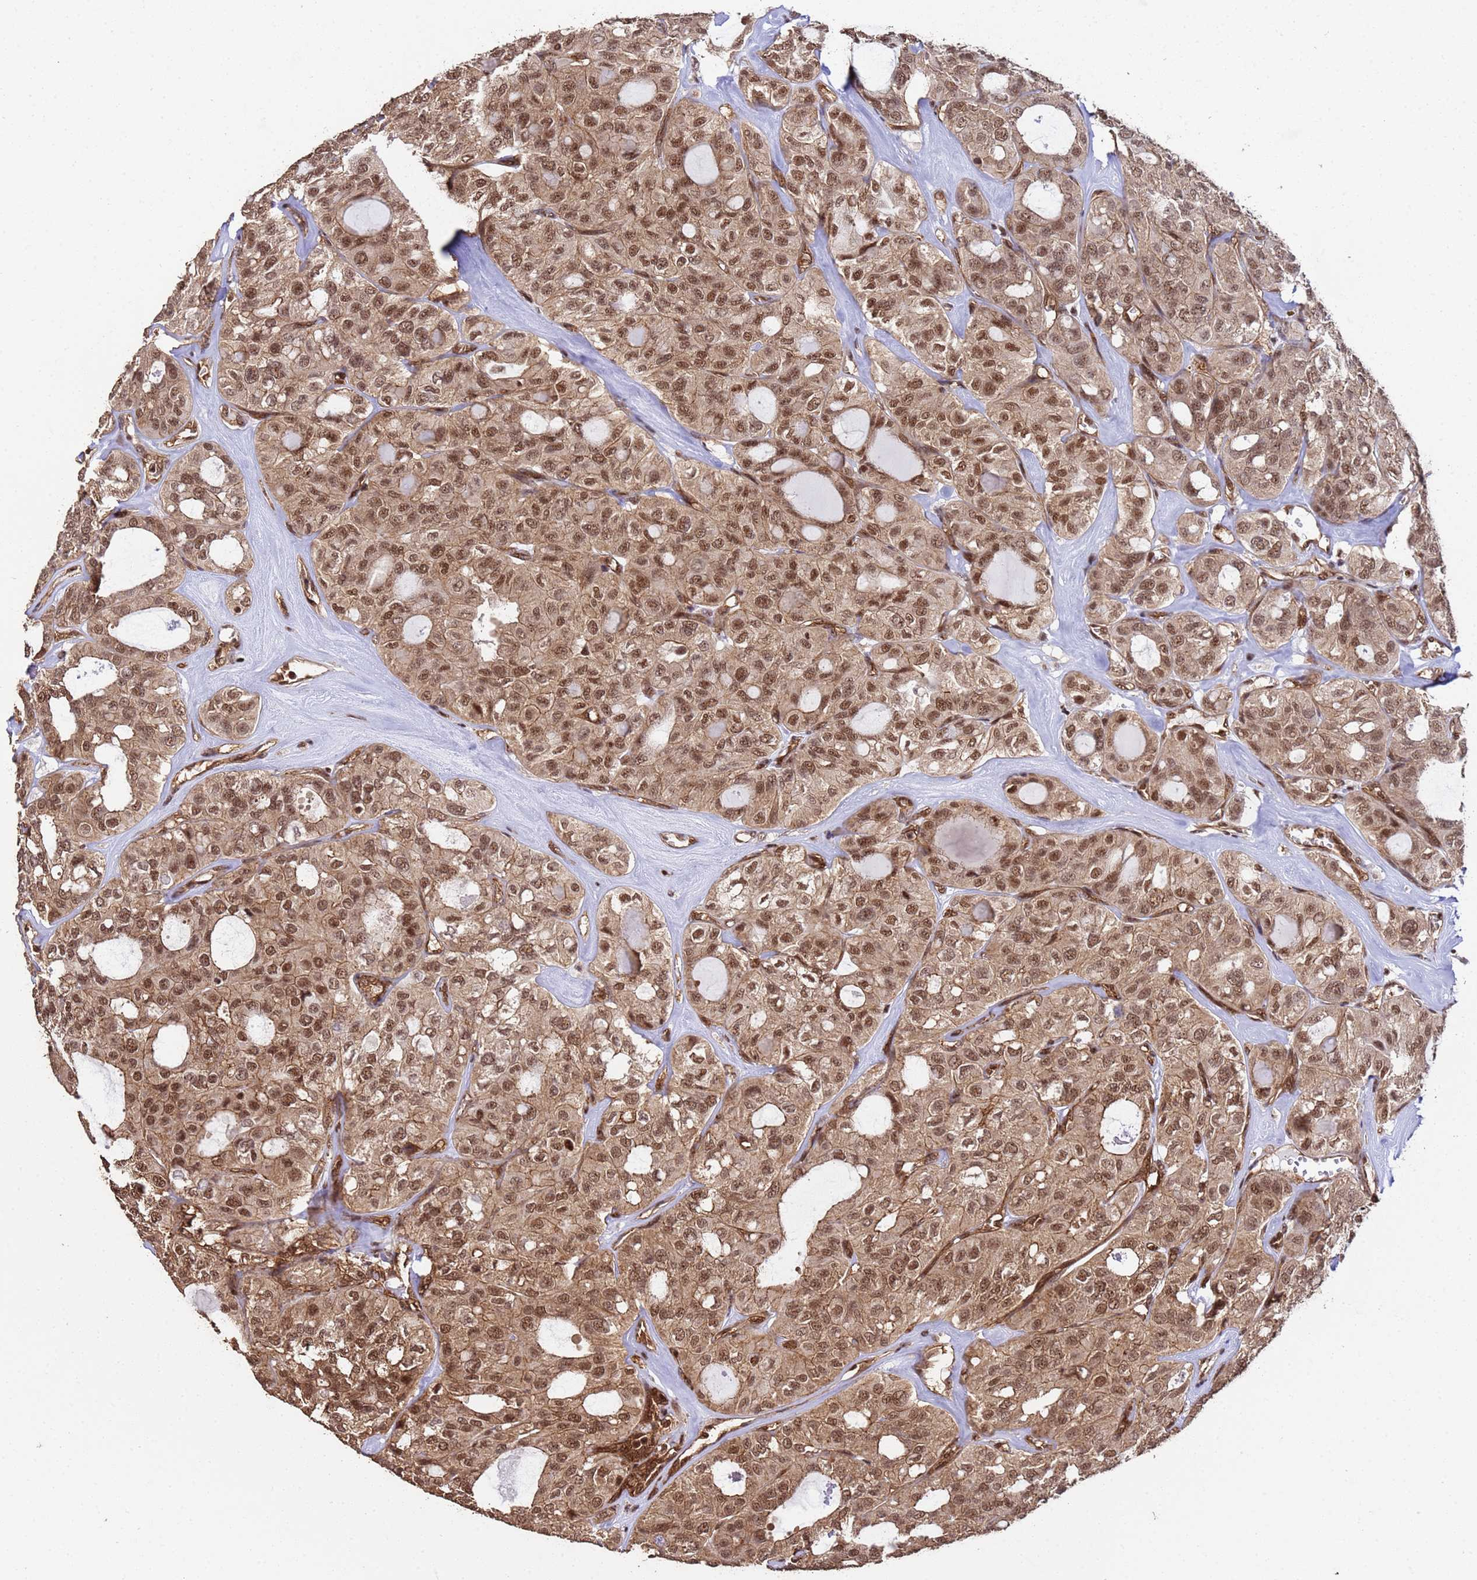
{"staining": {"intensity": "moderate", "quantity": ">75%", "location": "cytoplasmic/membranous,nuclear"}, "tissue": "thyroid cancer", "cell_type": "Tumor cells", "image_type": "cancer", "snomed": [{"axis": "morphology", "description": "Follicular adenoma carcinoma, NOS"}, {"axis": "topography", "description": "Thyroid gland"}], "caption": "A brown stain shows moderate cytoplasmic/membranous and nuclear expression of a protein in thyroid cancer (follicular adenoma carcinoma) tumor cells. (DAB (3,3'-diaminobenzidine) IHC, brown staining for protein, blue staining for nuclei).", "gene": "SYF2", "patient": {"sex": "male", "age": 75}}